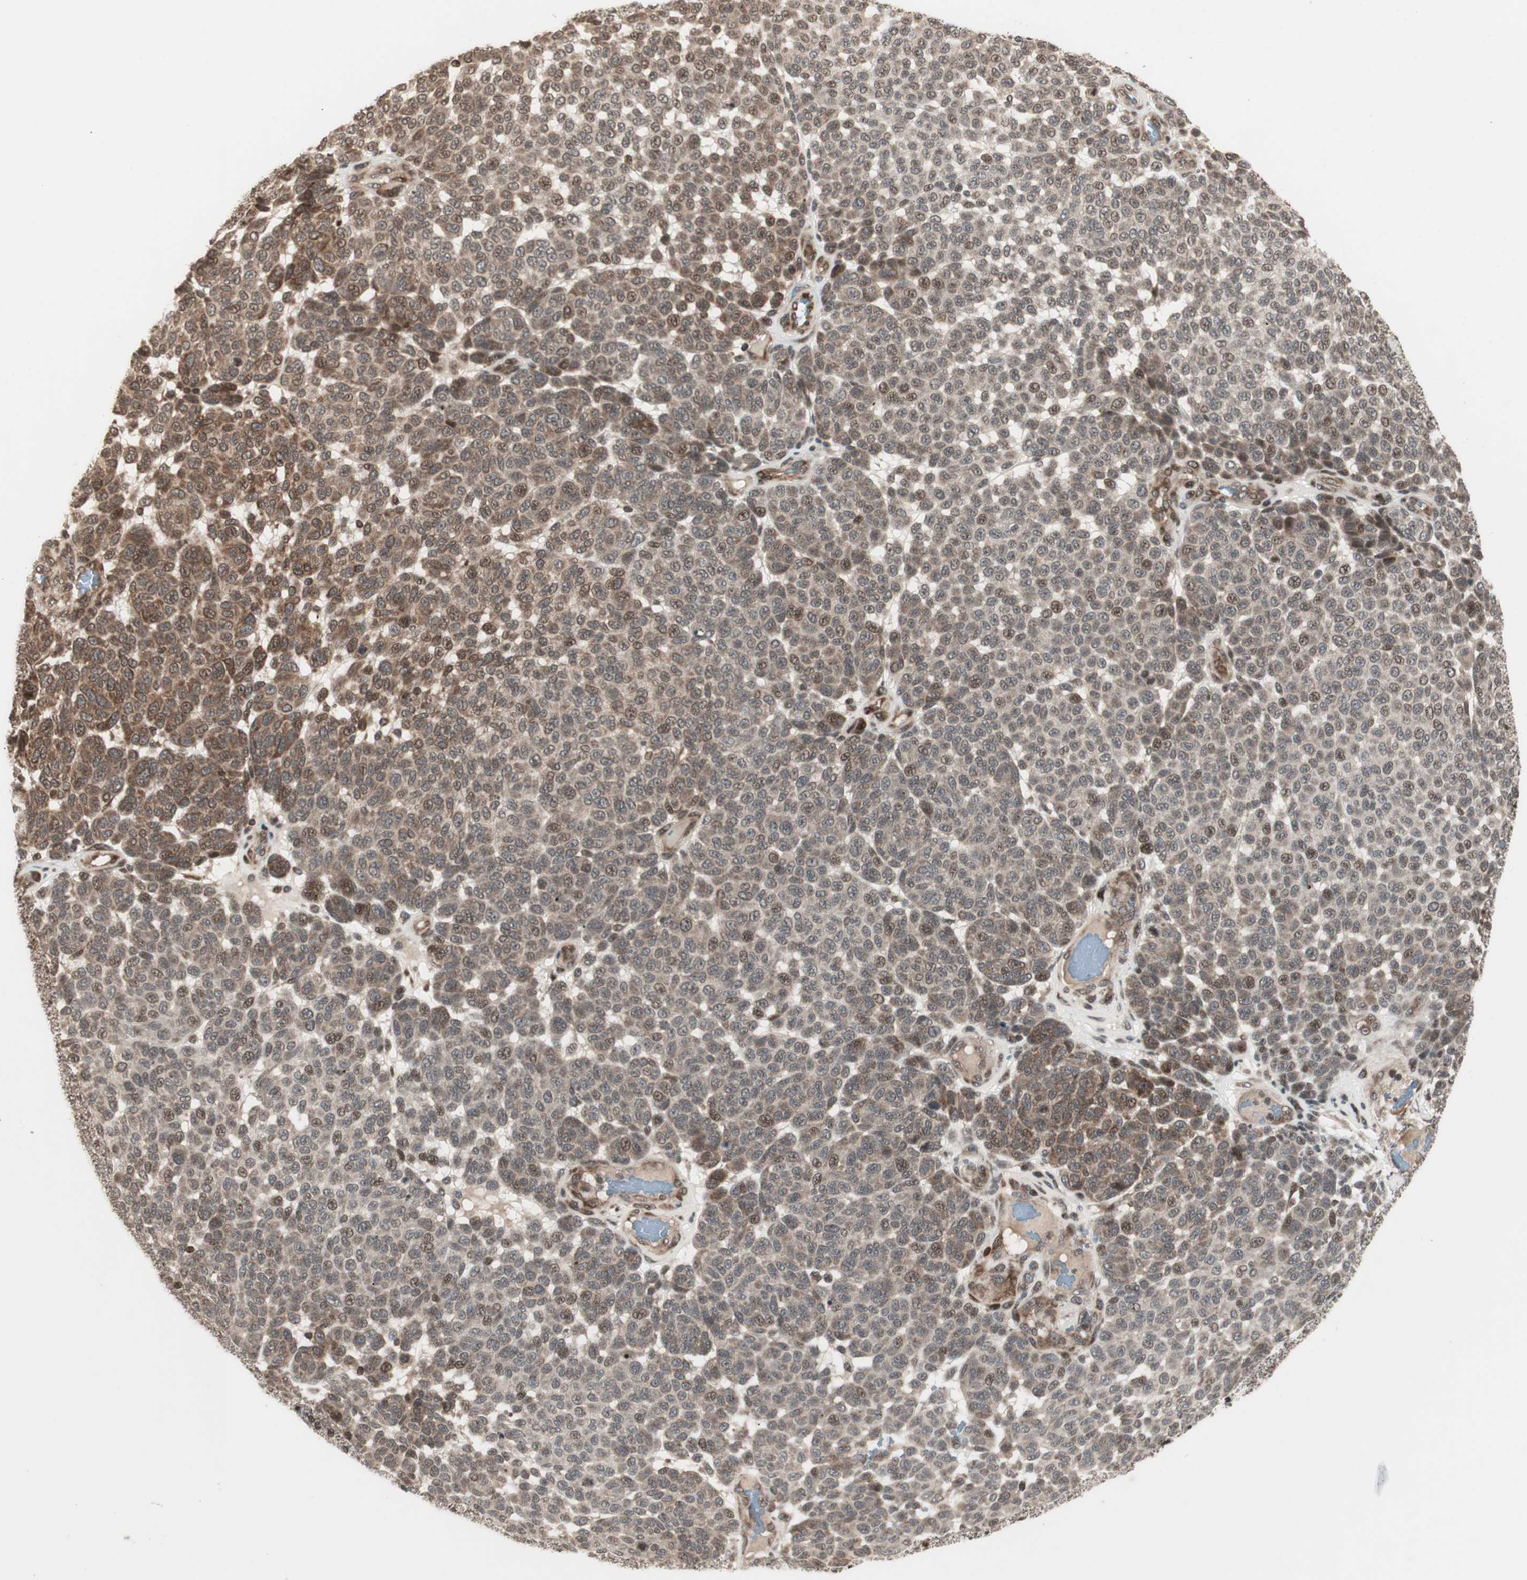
{"staining": {"intensity": "moderate", "quantity": "25%-75%", "location": "cytoplasmic/membranous,nuclear"}, "tissue": "melanoma", "cell_type": "Tumor cells", "image_type": "cancer", "snomed": [{"axis": "morphology", "description": "Malignant melanoma, NOS"}, {"axis": "topography", "description": "Skin"}], "caption": "About 25%-75% of tumor cells in human malignant melanoma show moderate cytoplasmic/membranous and nuclear protein positivity as visualized by brown immunohistochemical staining.", "gene": "ZFC3H1", "patient": {"sex": "male", "age": 59}}